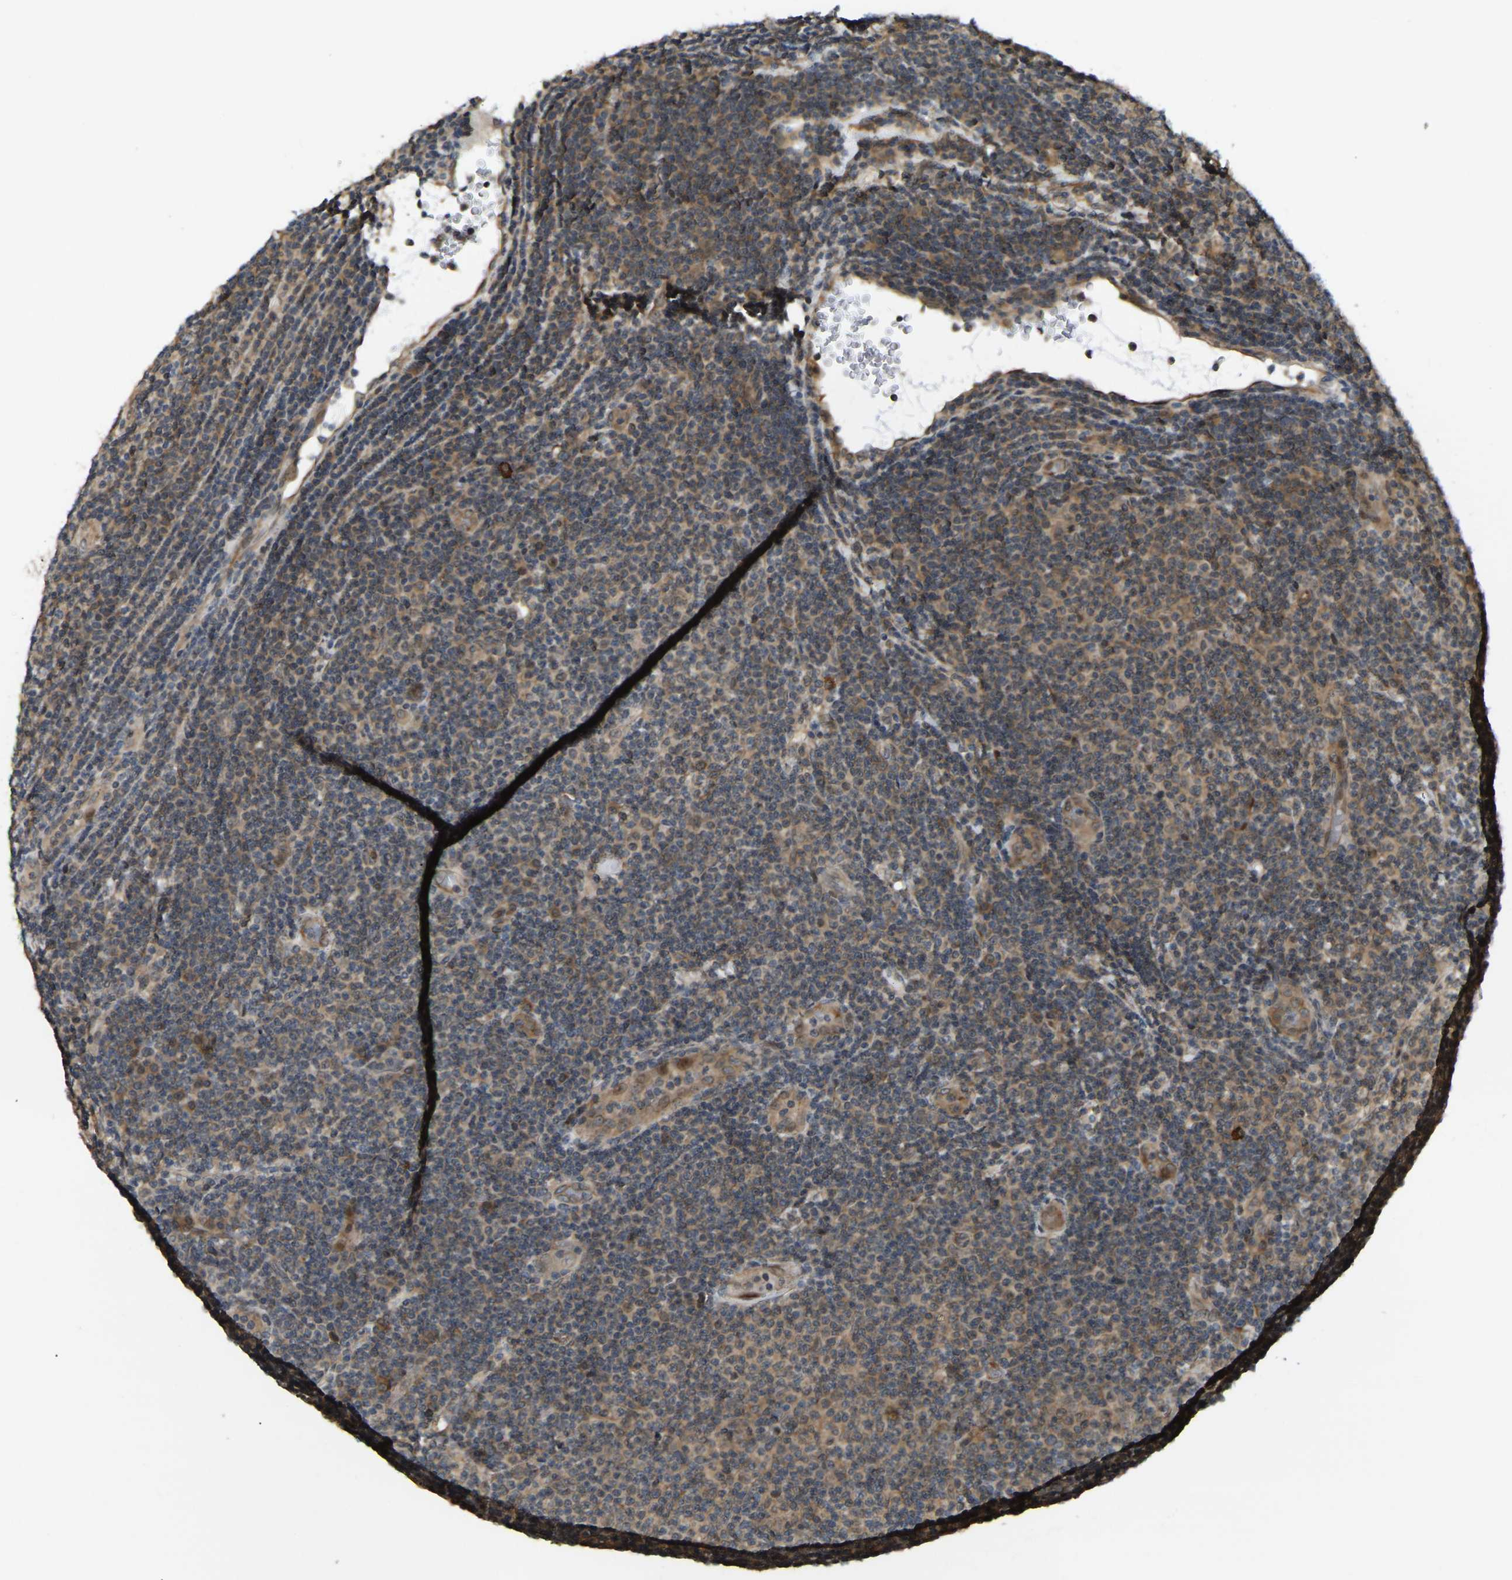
{"staining": {"intensity": "moderate", "quantity": "25%-75%", "location": "cytoplasmic/membranous"}, "tissue": "lymphoma", "cell_type": "Tumor cells", "image_type": "cancer", "snomed": [{"axis": "morphology", "description": "Malignant lymphoma, non-Hodgkin's type, Low grade"}, {"axis": "topography", "description": "Lymph node"}], "caption": "Lymphoma was stained to show a protein in brown. There is medium levels of moderate cytoplasmic/membranous expression in approximately 25%-75% of tumor cells.", "gene": "KIAA1549", "patient": {"sex": "male", "age": 83}}